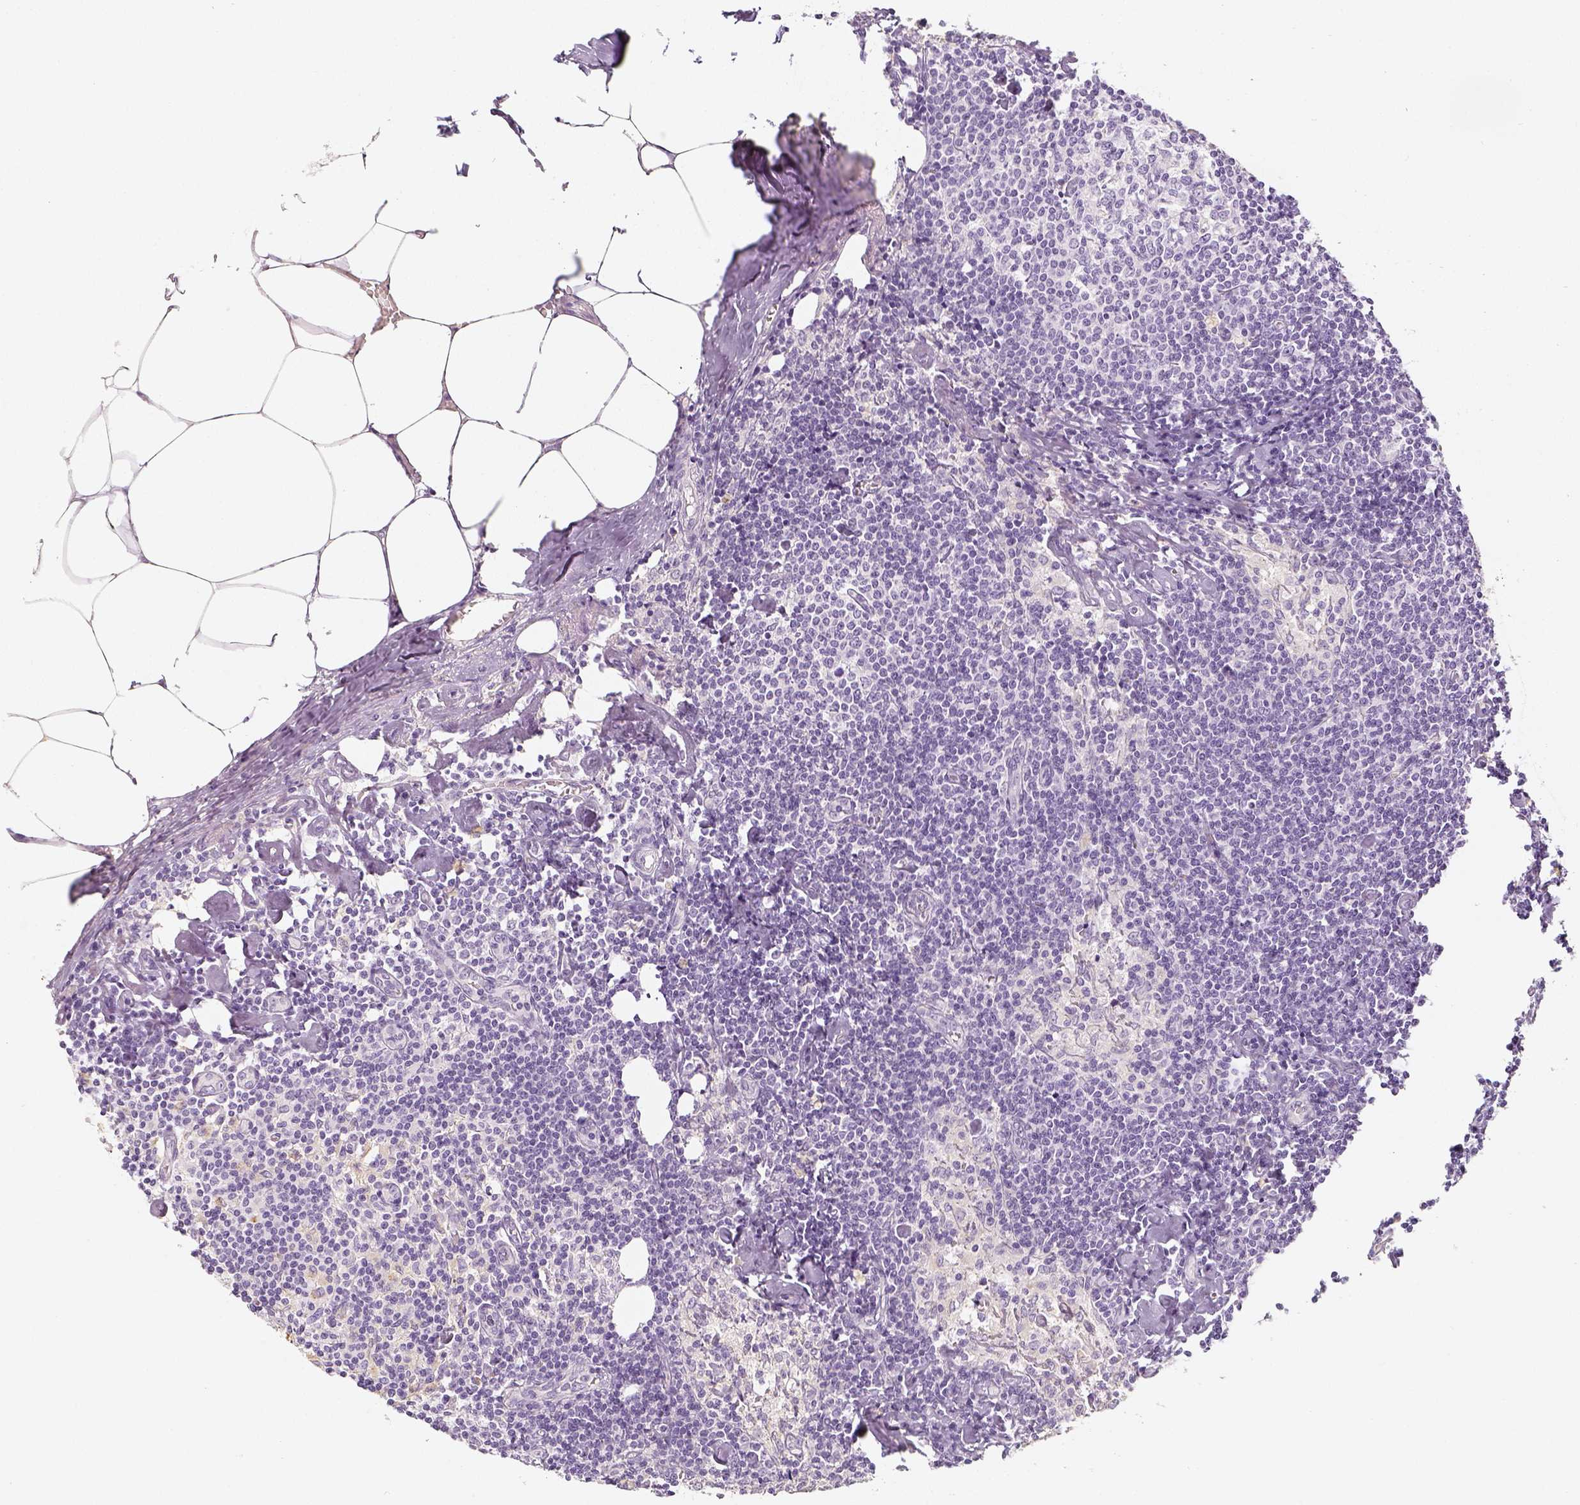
{"staining": {"intensity": "negative", "quantity": "none", "location": "none"}, "tissue": "lymph node", "cell_type": "Germinal center cells", "image_type": "normal", "snomed": [{"axis": "morphology", "description": "Normal tissue, NOS"}, {"axis": "topography", "description": "Lymph node"}], "caption": "Immunohistochemistry photomicrograph of unremarkable lymph node: lymph node stained with DAB (3,3'-diaminobenzidine) shows no significant protein expression in germinal center cells.", "gene": "NECAB2", "patient": {"sex": "female", "age": 69}}